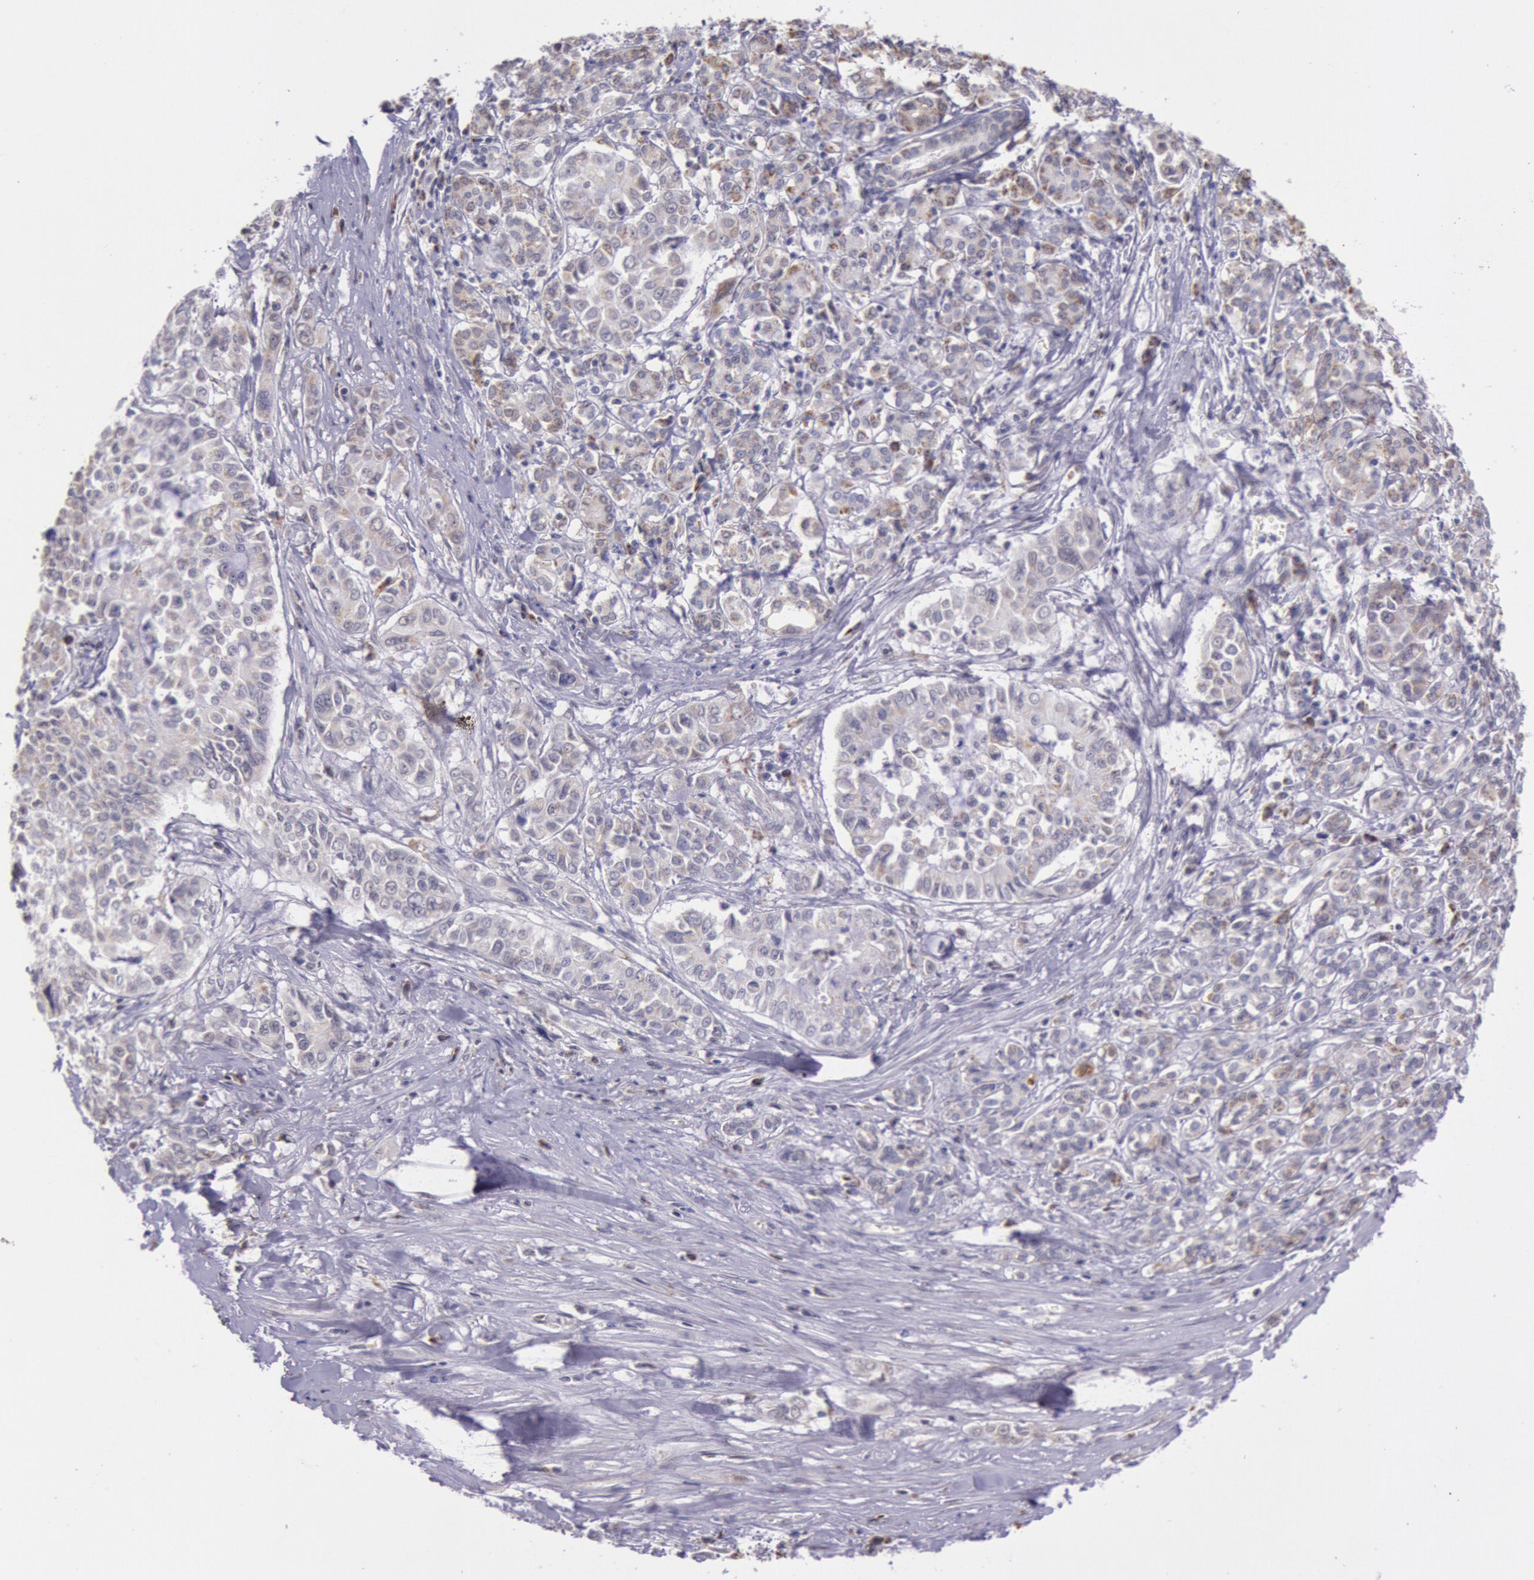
{"staining": {"intensity": "weak", "quantity": "25%-75%", "location": "cytoplasmic/membranous"}, "tissue": "pancreatic cancer", "cell_type": "Tumor cells", "image_type": "cancer", "snomed": [{"axis": "morphology", "description": "Adenocarcinoma, NOS"}, {"axis": "topography", "description": "Pancreas"}], "caption": "Weak cytoplasmic/membranous staining for a protein is appreciated in about 25%-75% of tumor cells of pancreatic adenocarcinoma using immunohistochemistry.", "gene": "FRMD6", "patient": {"sex": "female", "age": 52}}